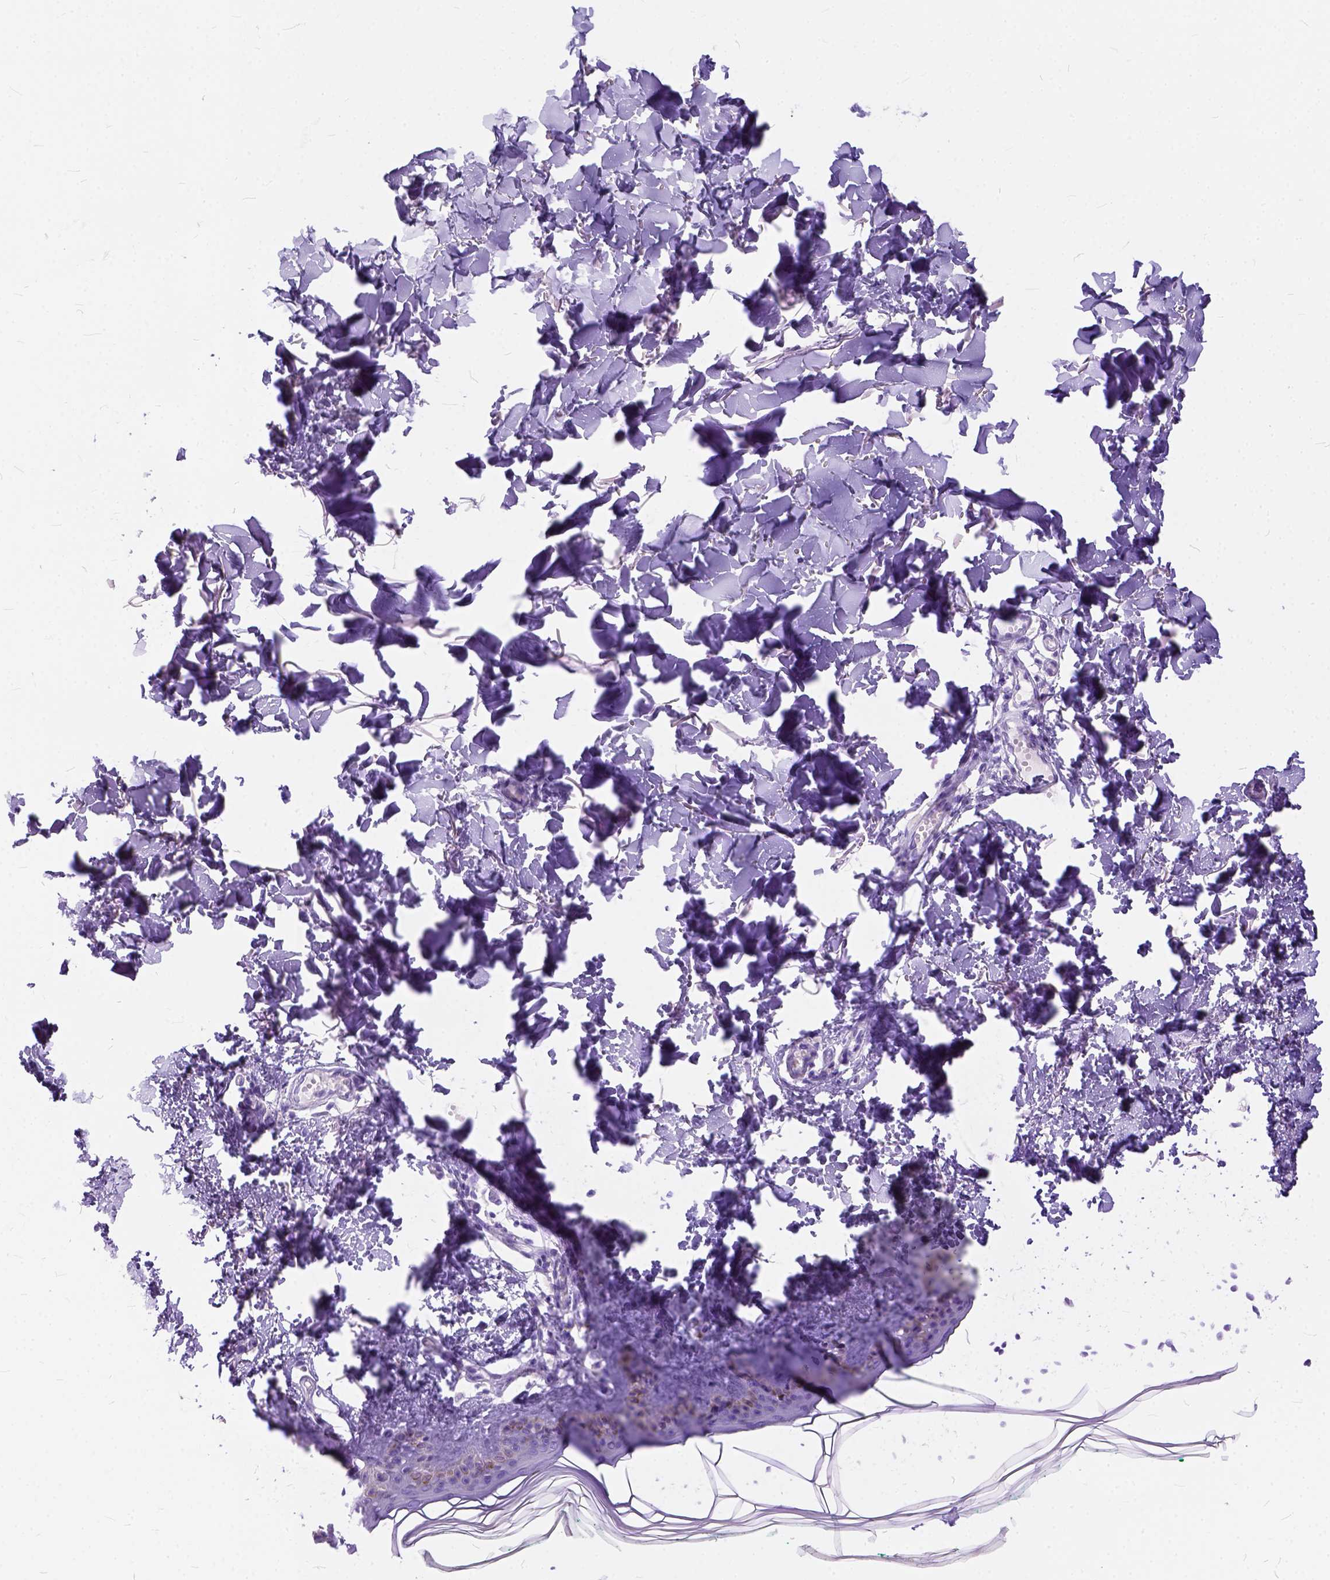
{"staining": {"intensity": "negative", "quantity": "none", "location": "none"}, "tissue": "skin", "cell_type": "Fibroblasts", "image_type": "normal", "snomed": [{"axis": "morphology", "description": "Normal tissue, NOS"}, {"axis": "topography", "description": "Skin"}, {"axis": "topography", "description": "Peripheral nerve tissue"}], "caption": "Skin was stained to show a protein in brown. There is no significant staining in fibroblasts. (DAB (3,3'-diaminobenzidine) immunohistochemistry (IHC), high magnification).", "gene": "C1QTNF3", "patient": {"sex": "female", "age": 45}}